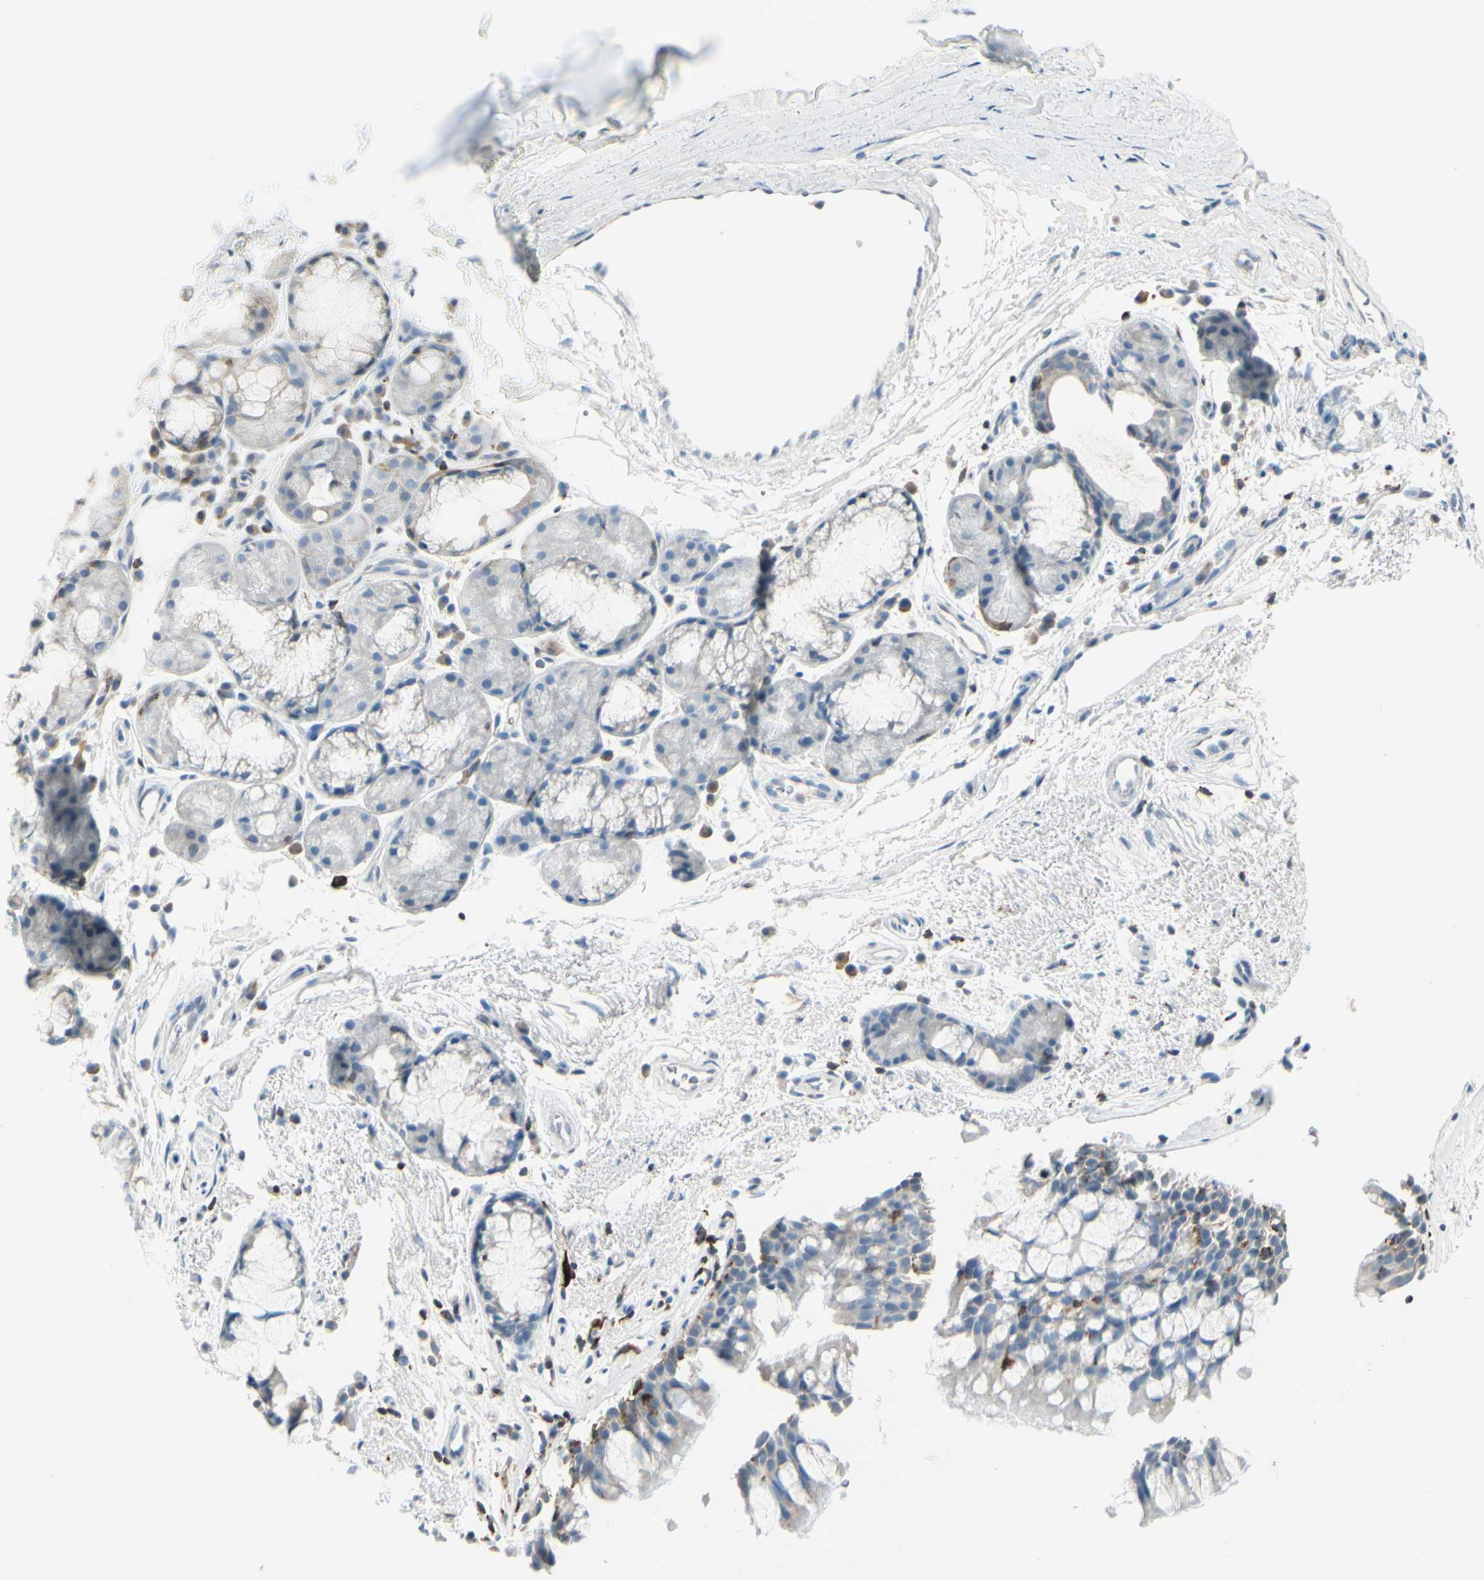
{"staining": {"intensity": "negative", "quantity": "none", "location": "none"}, "tissue": "bronchus", "cell_type": "Respiratory epithelial cells", "image_type": "normal", "snomed": [{"axis": "morphology", "description": "Normal tissue, NOS"}, {"axis": "topography", "description": "Bronchus"}], "caption": "An immunohistochemistry micrograph of benign bronchus is shown. There is no staining in respiratory epithelial cells of bronchus. (Brightfield microscopy of DAB immunohistochemistry (IHC) at high magnification).", "gene": "TRAF1", "patient": {"sex": "female", "age": 54}}